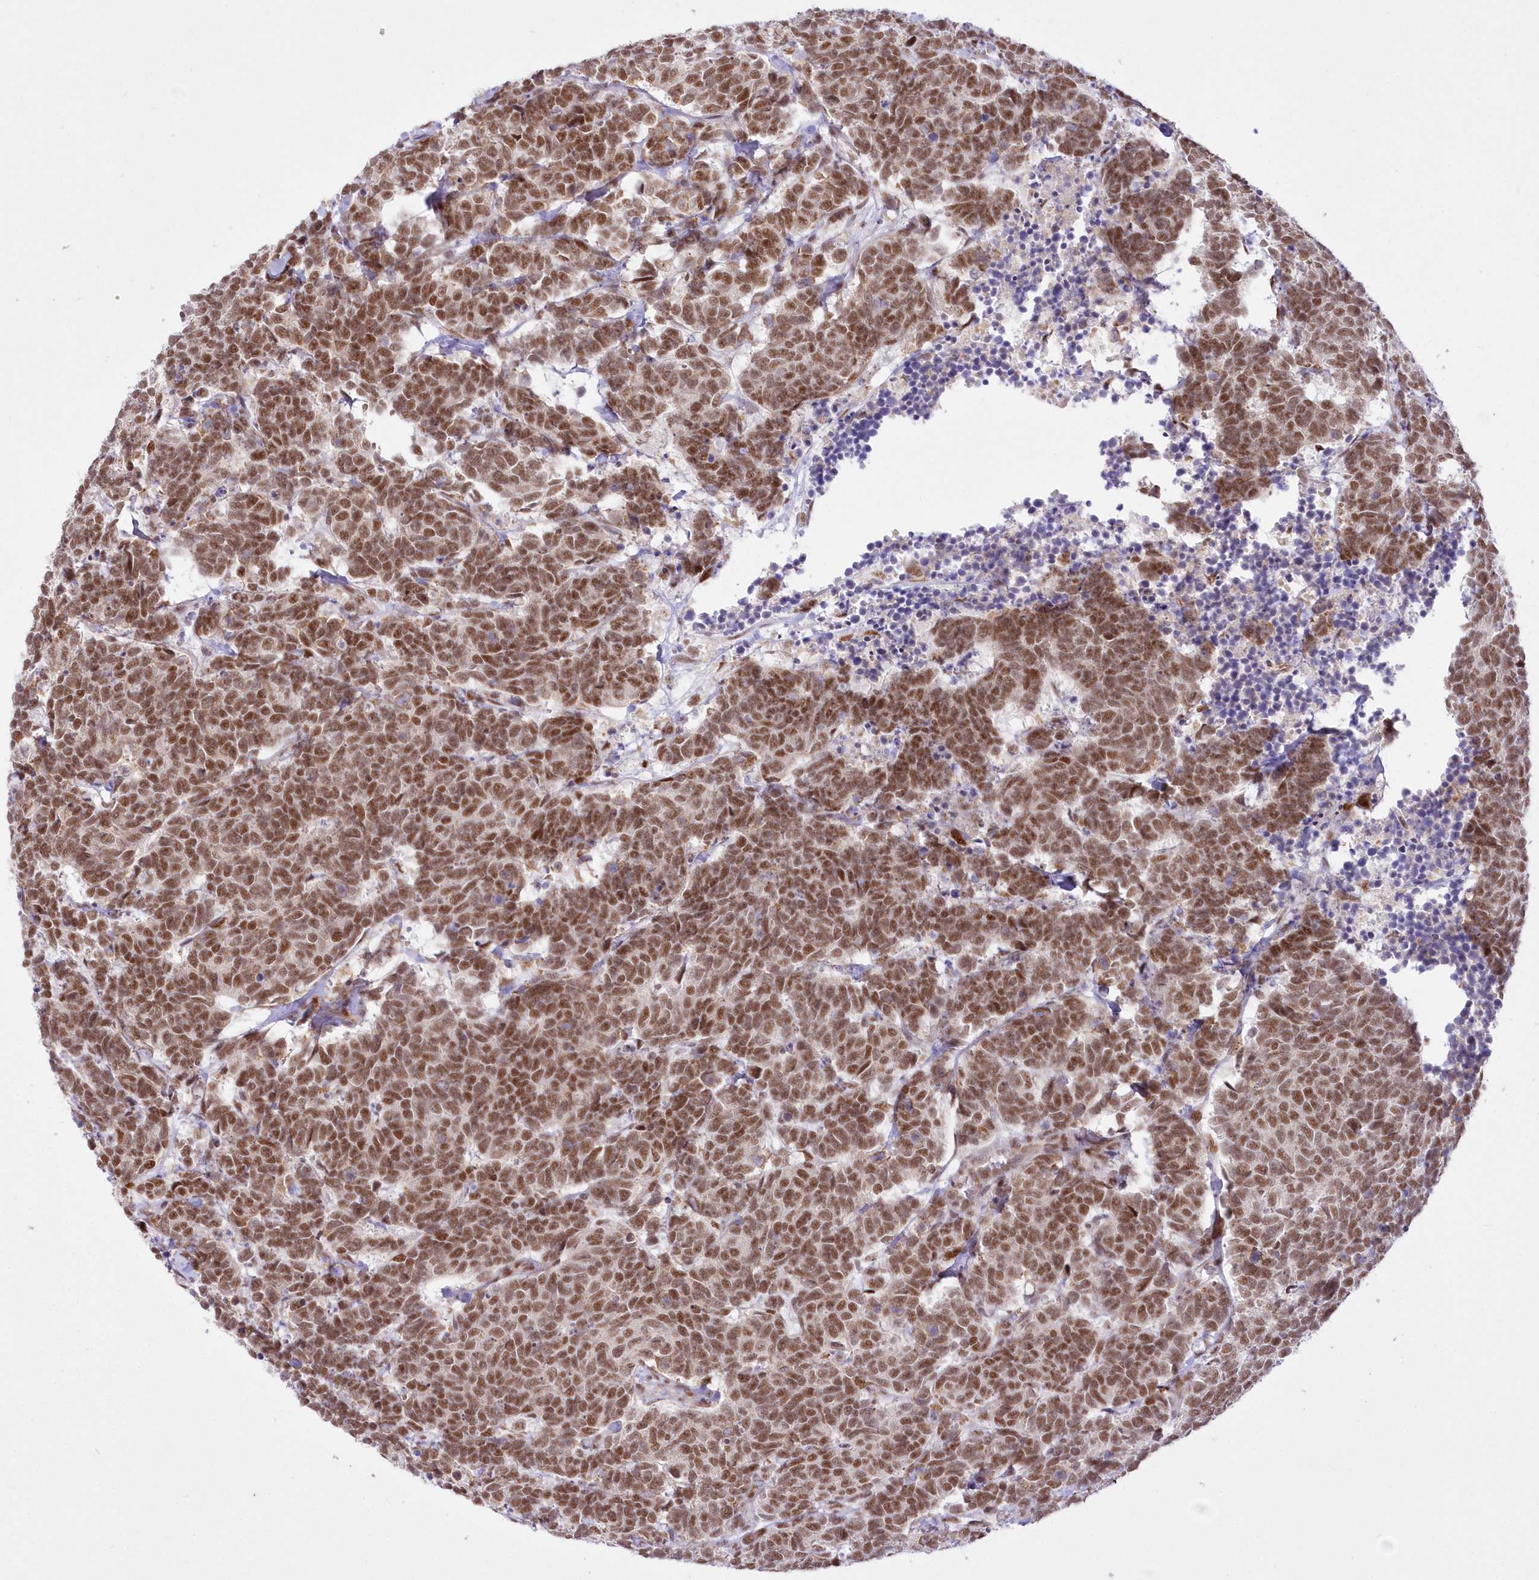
{"staining": {"intensity": "moderate", "quantity": ">75%", "location": "nuclear"}, "tissue": "carcinoid", "cell_type": "Tumor cells", "image_type": "cancer", "snomed": [{"axis": "morphology", "description": "Carcinoma, NOS"}, {"axis": "morphology", "description": "Carcinoid, malignant, NOS"}, {"axis": "topography", "description": "Urinary bladder"}], "caption": "Approximately >75% of tumor cells in carcinoid show moderate nuclear protein staining as visualized by brown immunohistochemical staining.", "gene": "NSUN2", "patient": {"sex": "male", "age": 57}}